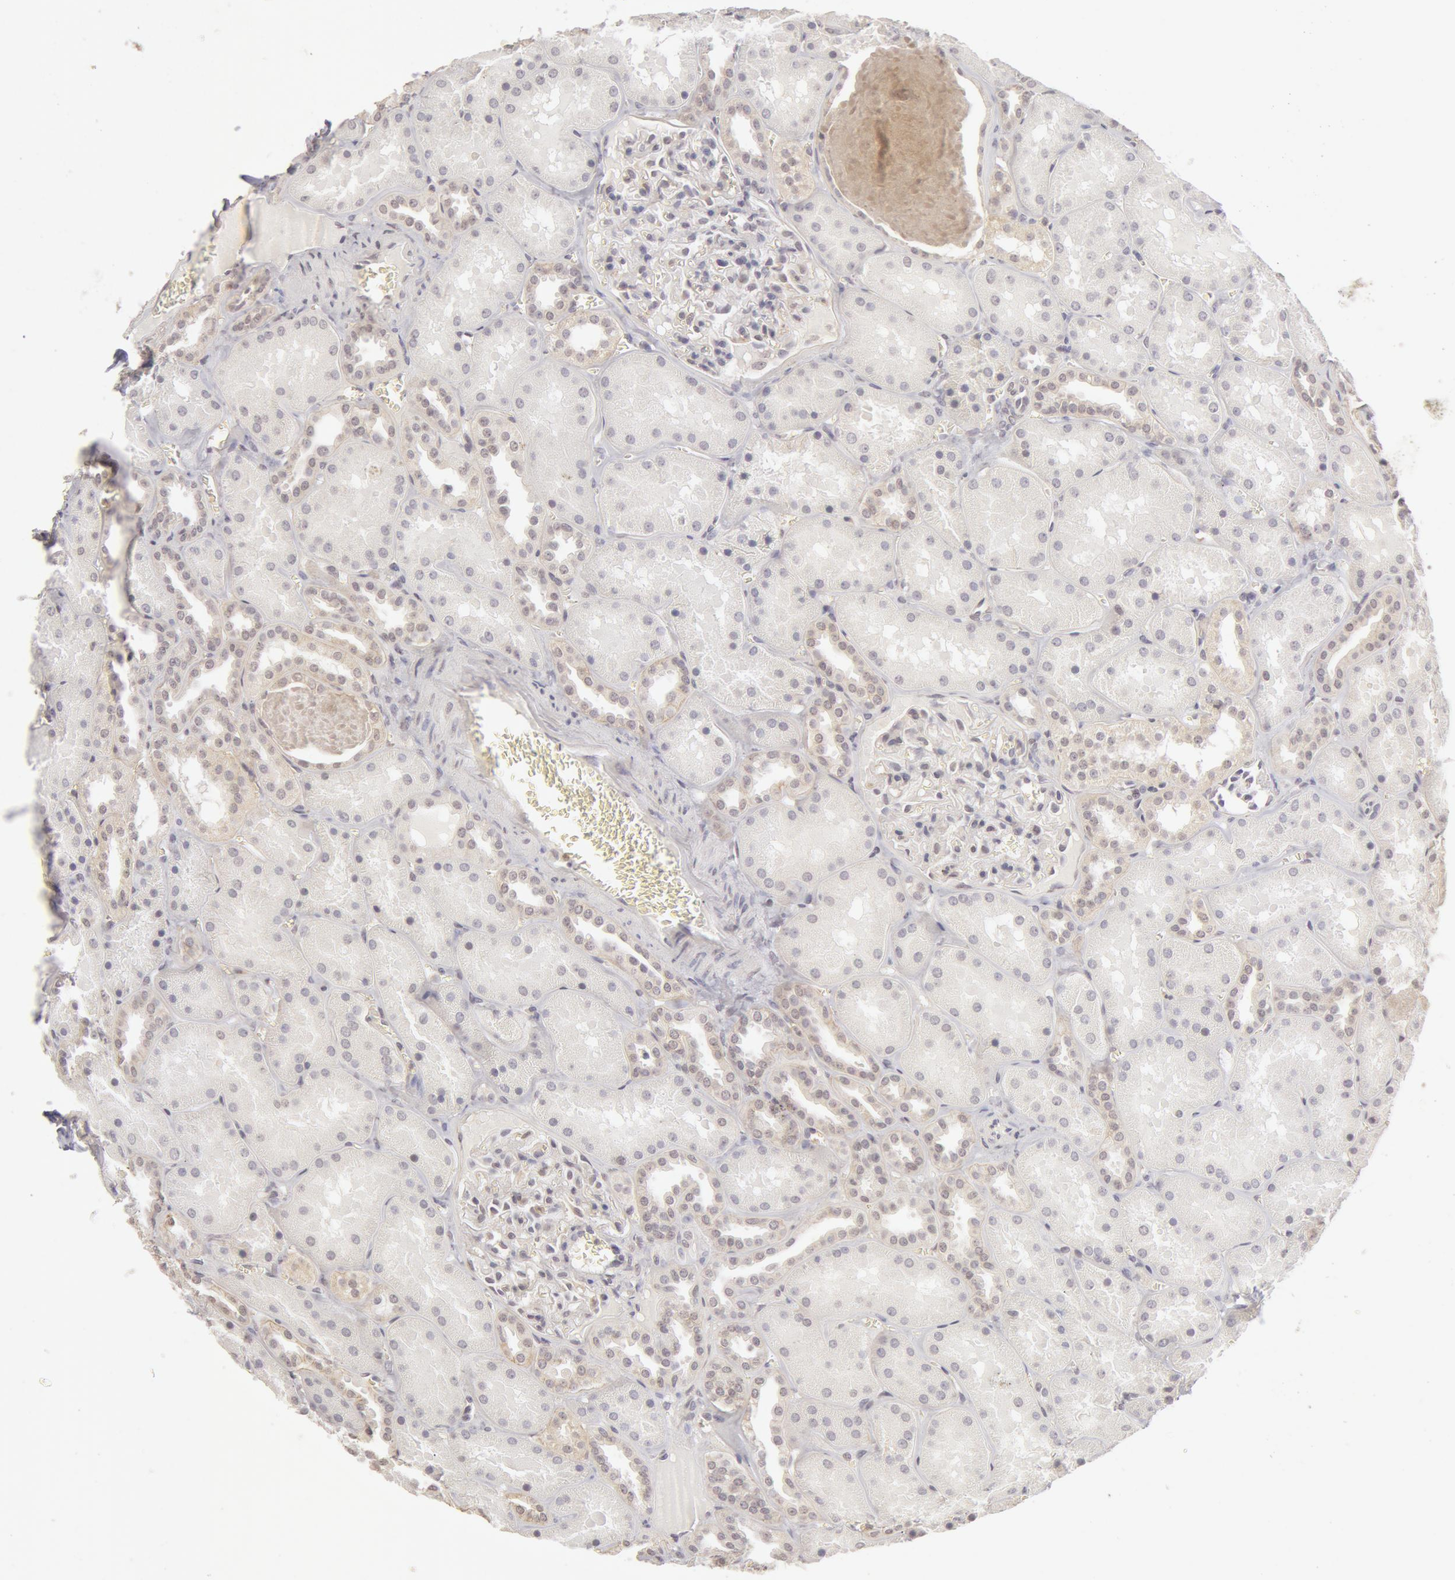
{"staining": {"intensity": "weak", "quantity": ">75%", "location": "cytoplasmic/membranous"}, "tissue": "kidney", "cell_type": "Cells in glomeruli", "image_type": "normal", "snomed": [{"axis": "morphology", "description": "Normal tissue, NOS"}, {"axis": "topography", "description": "Kidney"}], "caption": "Brown immunohistochemical staining in normal human kidney exhibits weak cytoplasmic/membranous positivity in approximately >75% of cells in glomeruli. Using DAB (3,3'-diaminobenzidine) (brown) and hematoxylin (blue) stains, captured at high magnification using brightfield microscopy.", "gene": "ADAM10", "patient": {"sex": "female", "age": 52}}